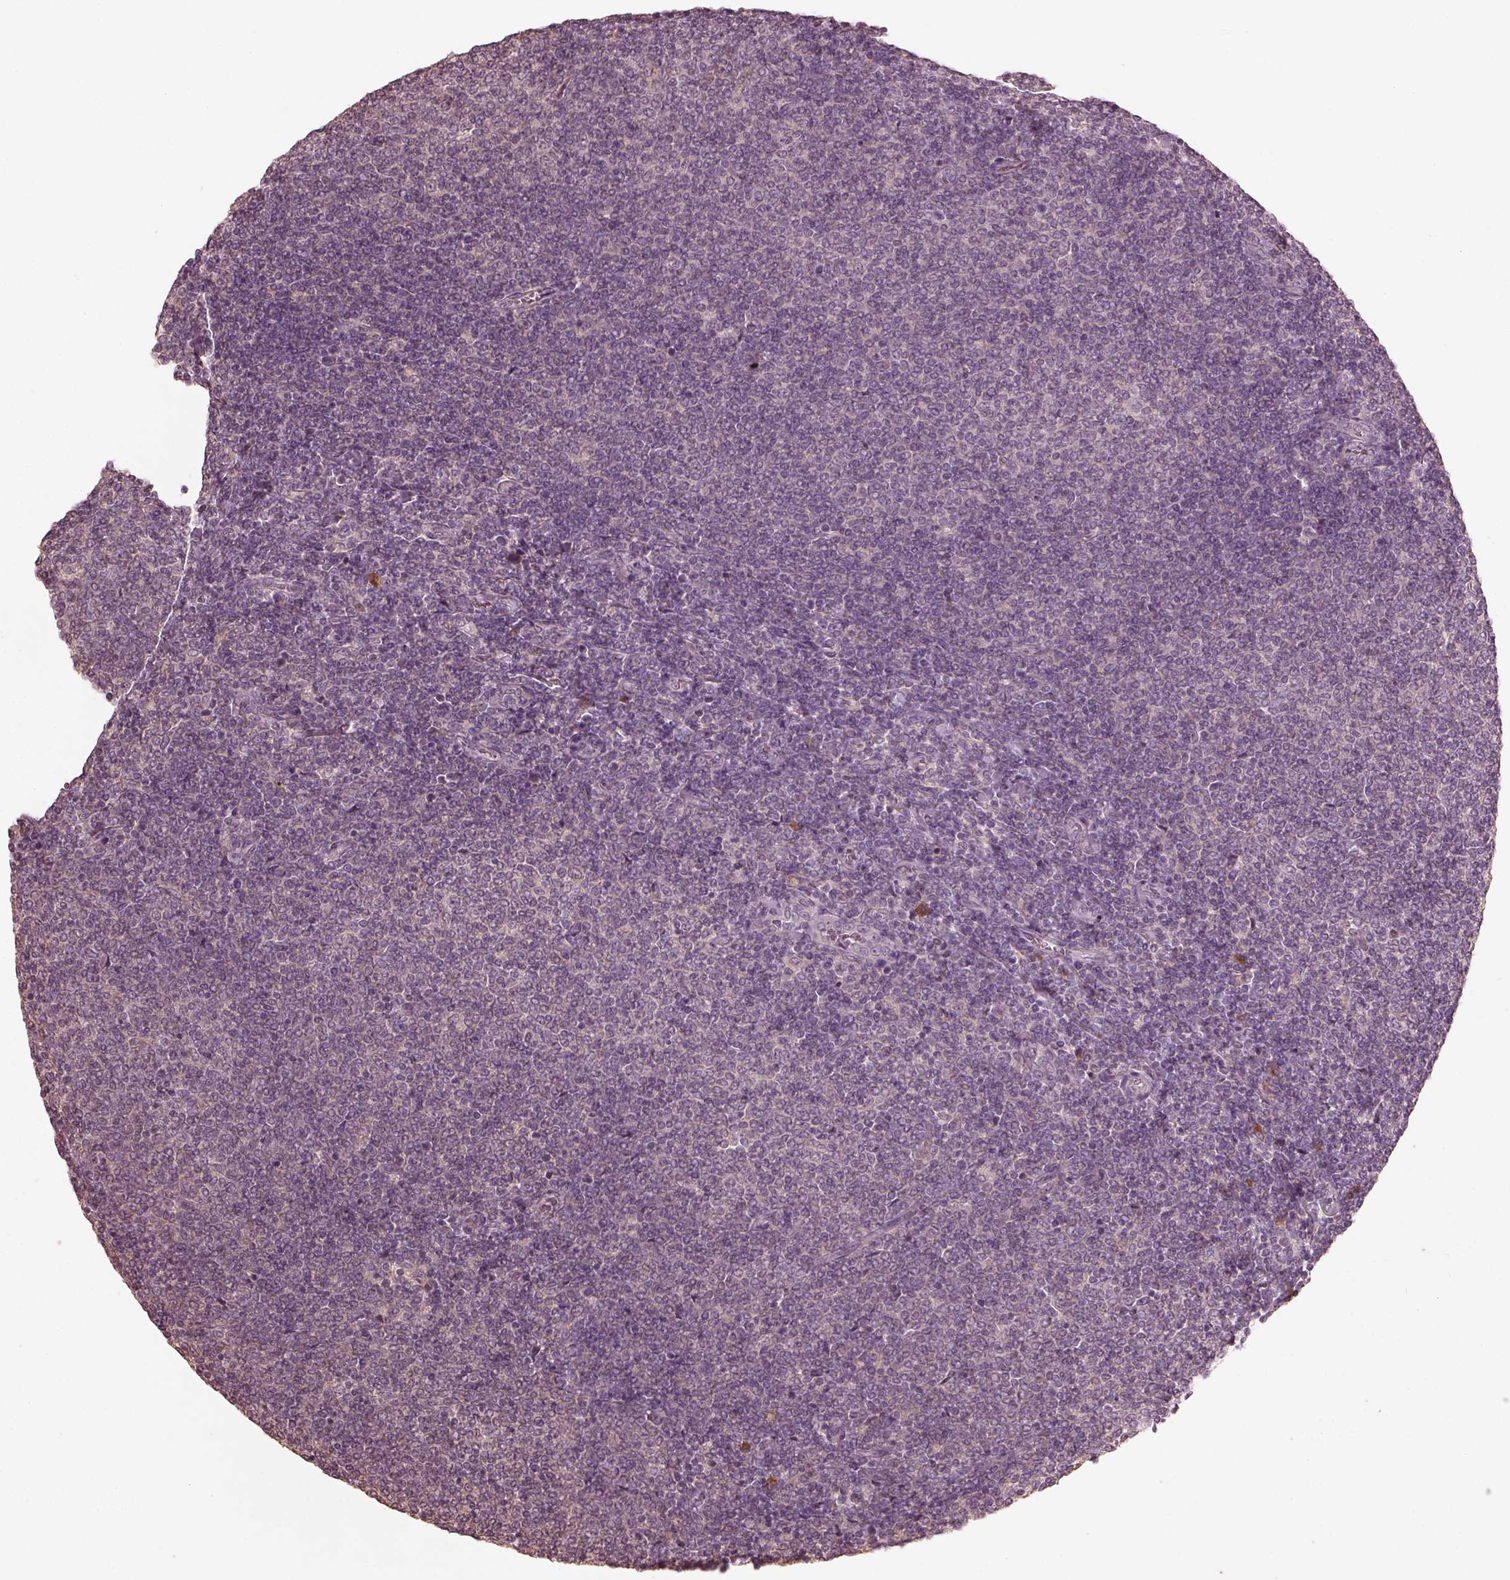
{"staining": {"intensity": "negative", "quantity": "none", "location": "none"}, "tissue": "lymphoma", "cell_type": "Tumor cells", "image_type": "cancer", "snomed": [{"axis": "morphology", "description": "Malignant lymphoma, non-Hodgkin's type, Low grade"}, {"axis": "topography", "description": "Lymph node"}], "caption": "Micrograph shows no protein staining in tumor cells of lymphoma tissue.", "gene": "CALR3", "patient": {"sex": "male", "age": 52}}